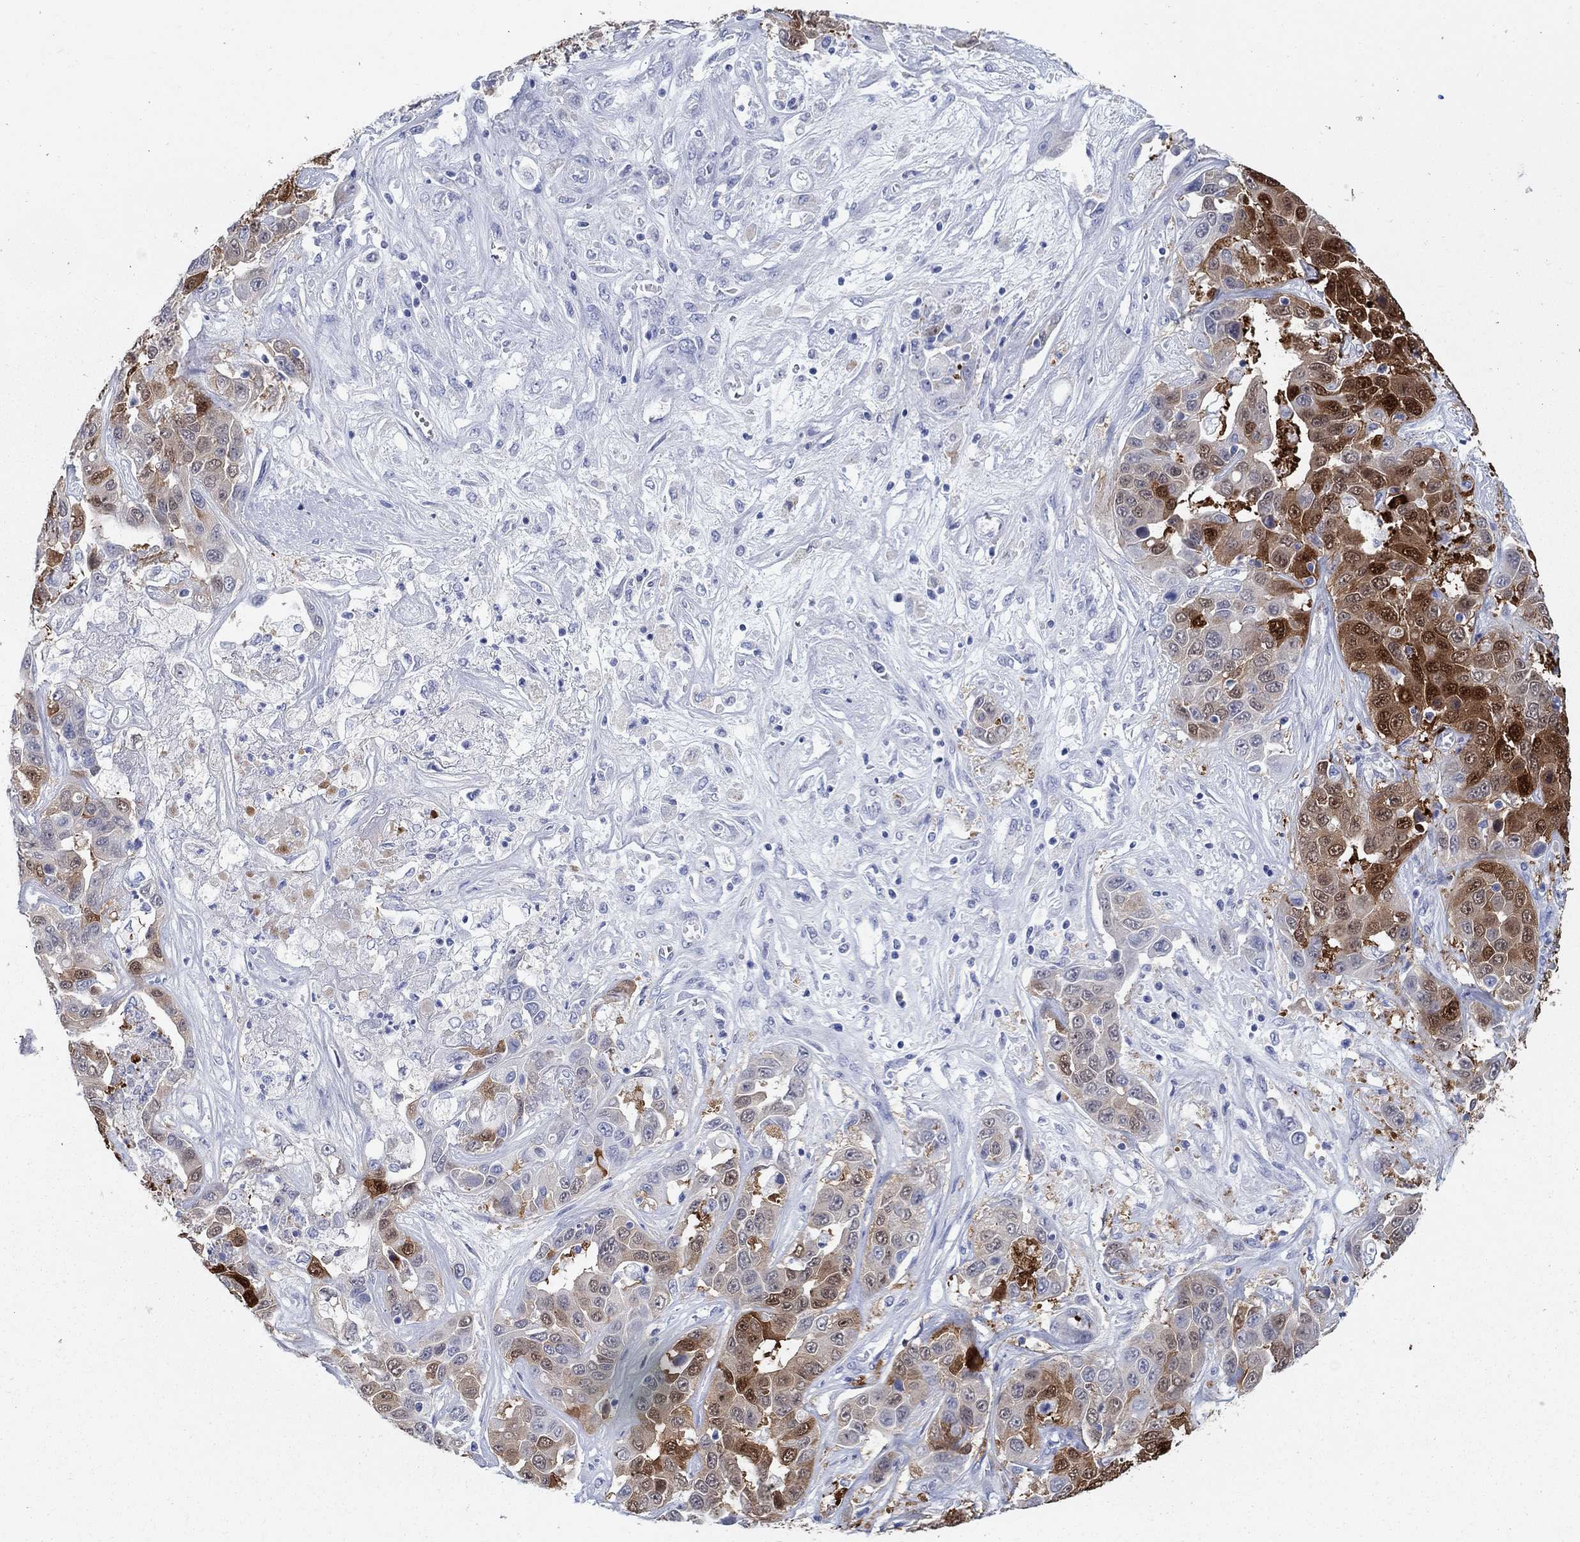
{"staining": {"intensity": "strong", "quantity": "25%-75%", "location": "cytoplasmic/membranous,nuclear"}, "tissue": "liver cancer", "cell_type": "Tumor cells", "image_type": "cancer", "snomed": [{"axis": "morphology", "description": "Cholangiocarcinoma"}, {"axis": "topography", "description": "Liver"}], "caption": "Liver cholangiocarcinoma stained for a protein (brown) demonstrates strong cytoplasmic/membranous and nuclear positive expression in about 25%-75% of tumor cells.", "gene": "AKR1C2", "patient": {"sex": "female", "age": 52}}